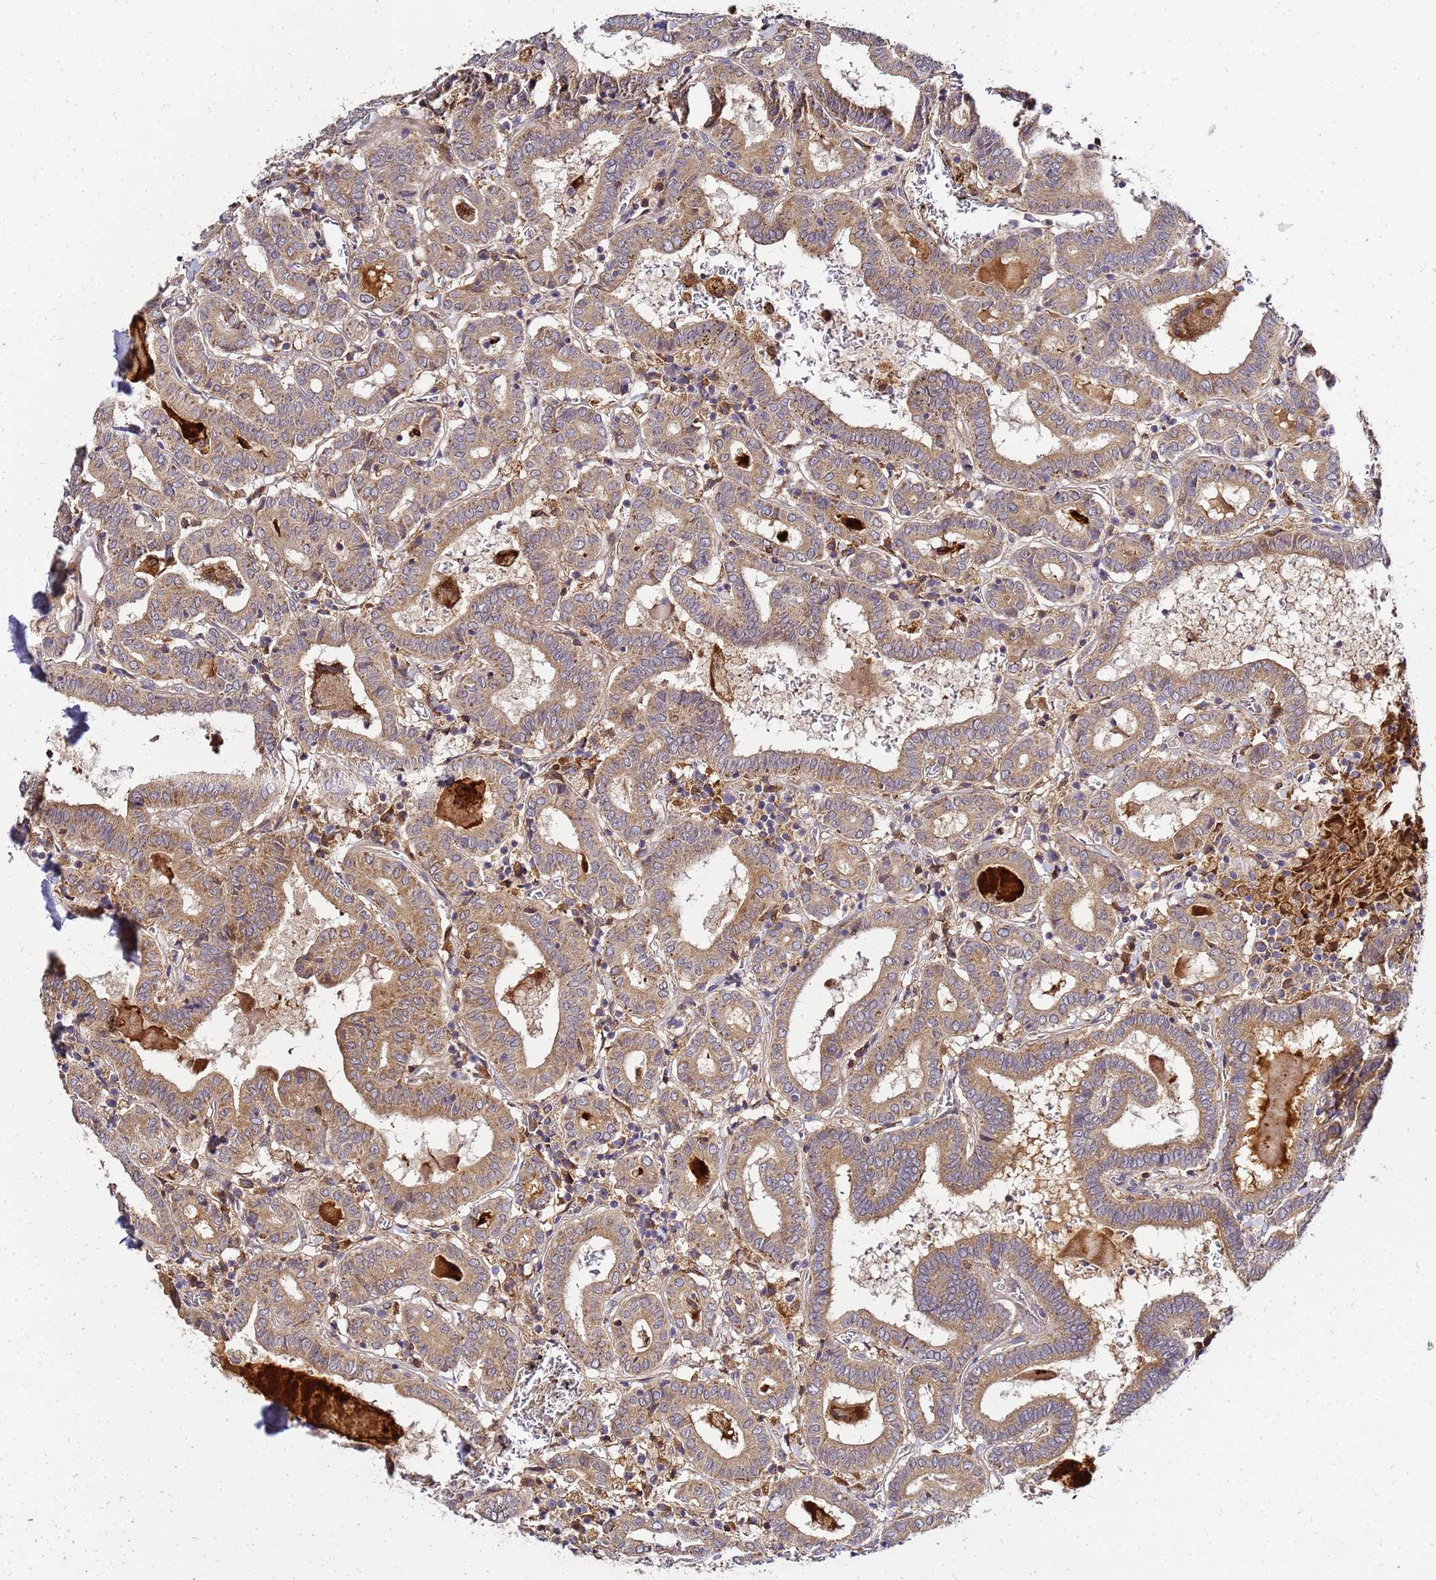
{"staining": {"intensity": "moderate", "quantity": ">75%", "location": "cytoplasmic/membranous"}, "tissue": "thyroid cancer", "cell_type": "Tumor cells", "image_type": "cancer", "snomed": [{"axis": "morphology", "description": "Papillary adenocarcinoma, NOS"}, {"axis": "topography", "description": "Thyroid gland"}], "caption": "Protein staining of thyroid papillary adenocarcinoma tissue shows moderate cytoplasmic/membranous staining in about >75% of tumor cells.", "gene": "ADPGK", "patient": {"sex": "female", "age": 72}}